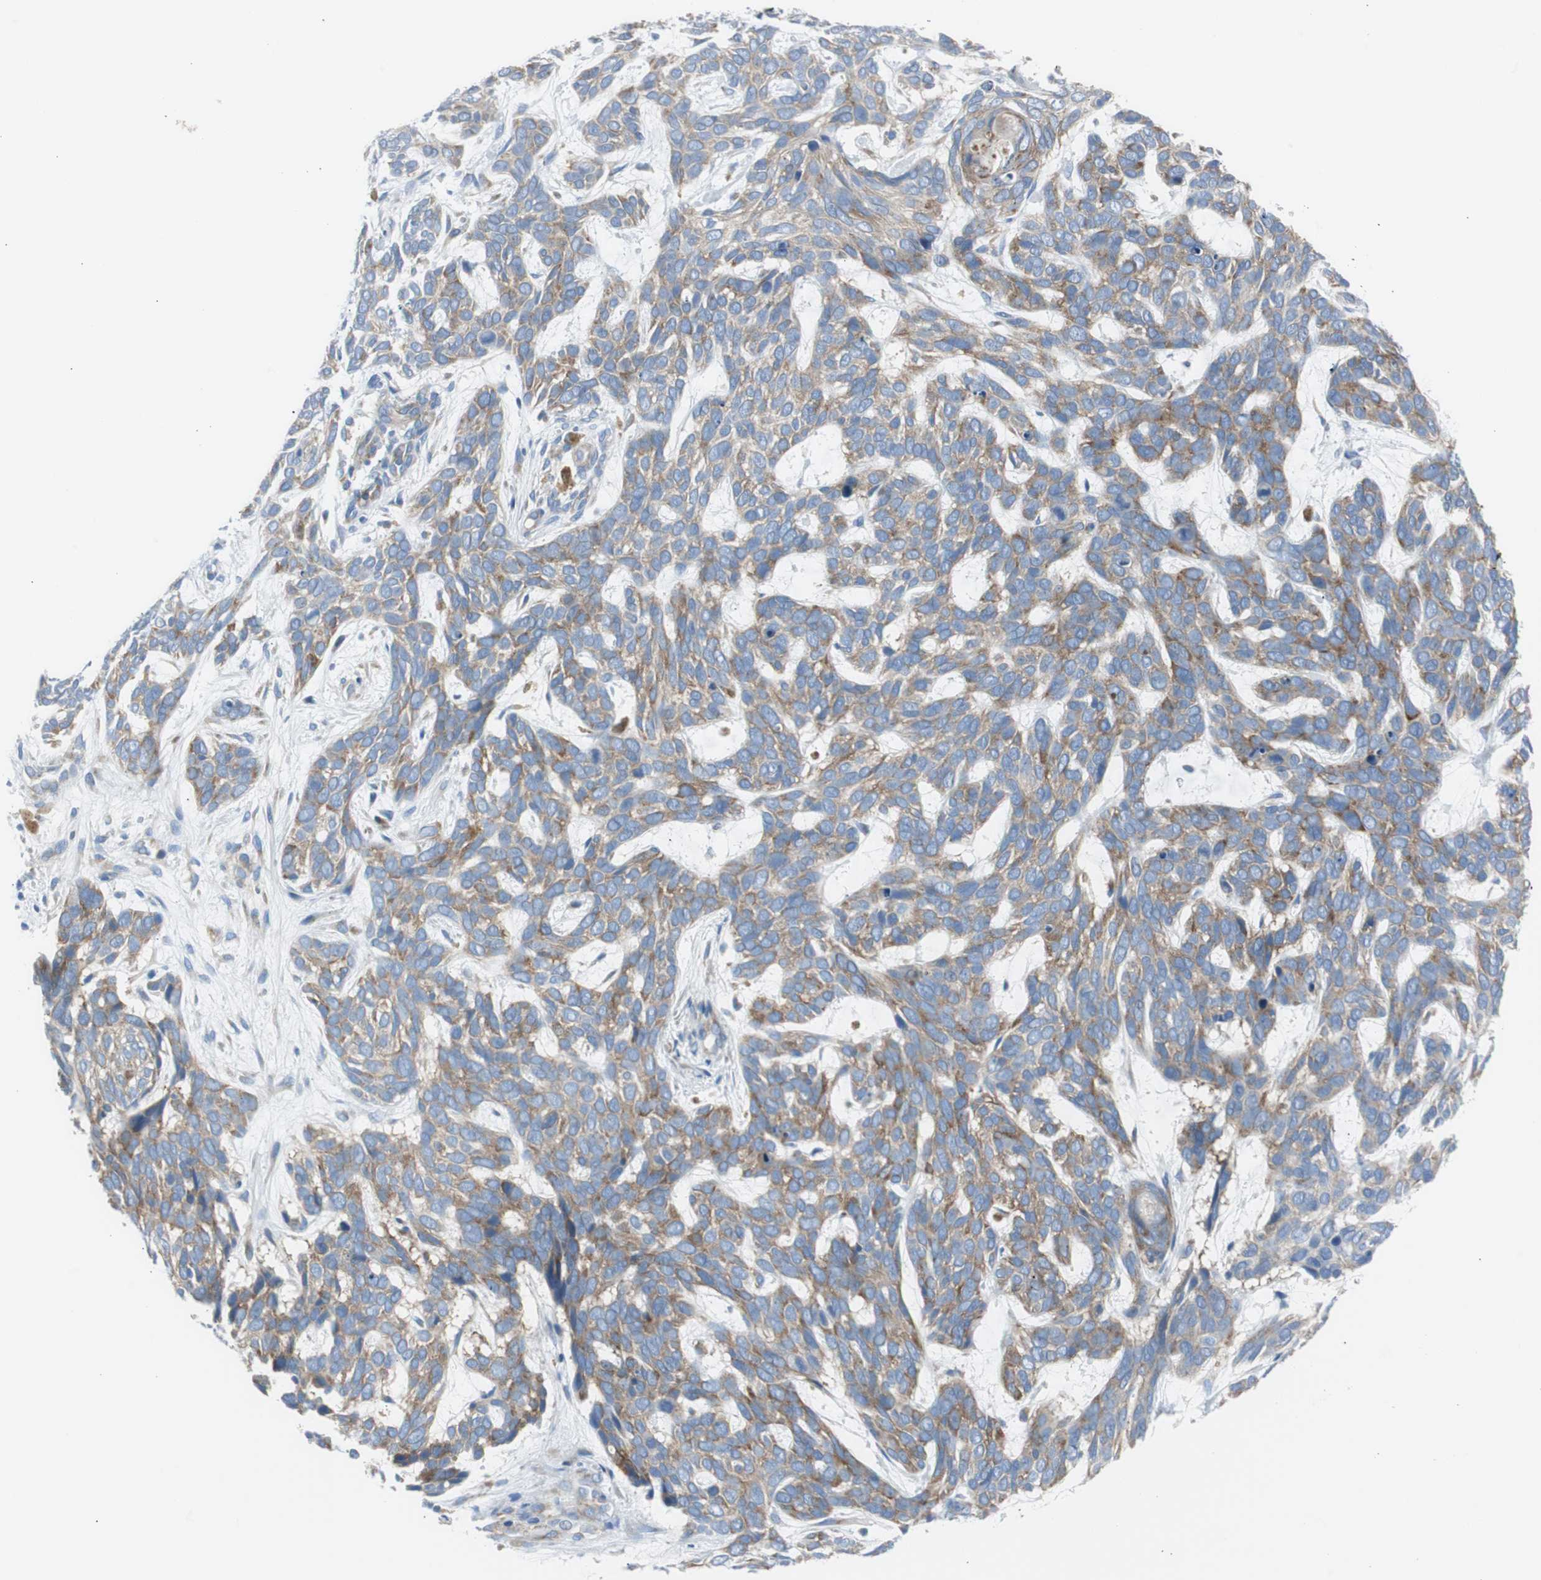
{"staining": {"intensity": "moderate", "quantity": ">75%", "location": "cytoplasmic/membranous"}, "tissue": "skin cancer", "cell_type": "Tumor cells", "image_type": "cancer", "snomed": [{"axis": "morphology", "description": "Basal cell carcinoma"}, {"axis": "topography", "description": "Skin"}], "caption": "Human basal cell carcinoma (skin) stained for a protein (brown) exhibits moderate cytoplasmic/membranous positive expression in about >75% of tumor cells.", "gene": "RPS12", "patient": {"sex": "male", "age": 87}}